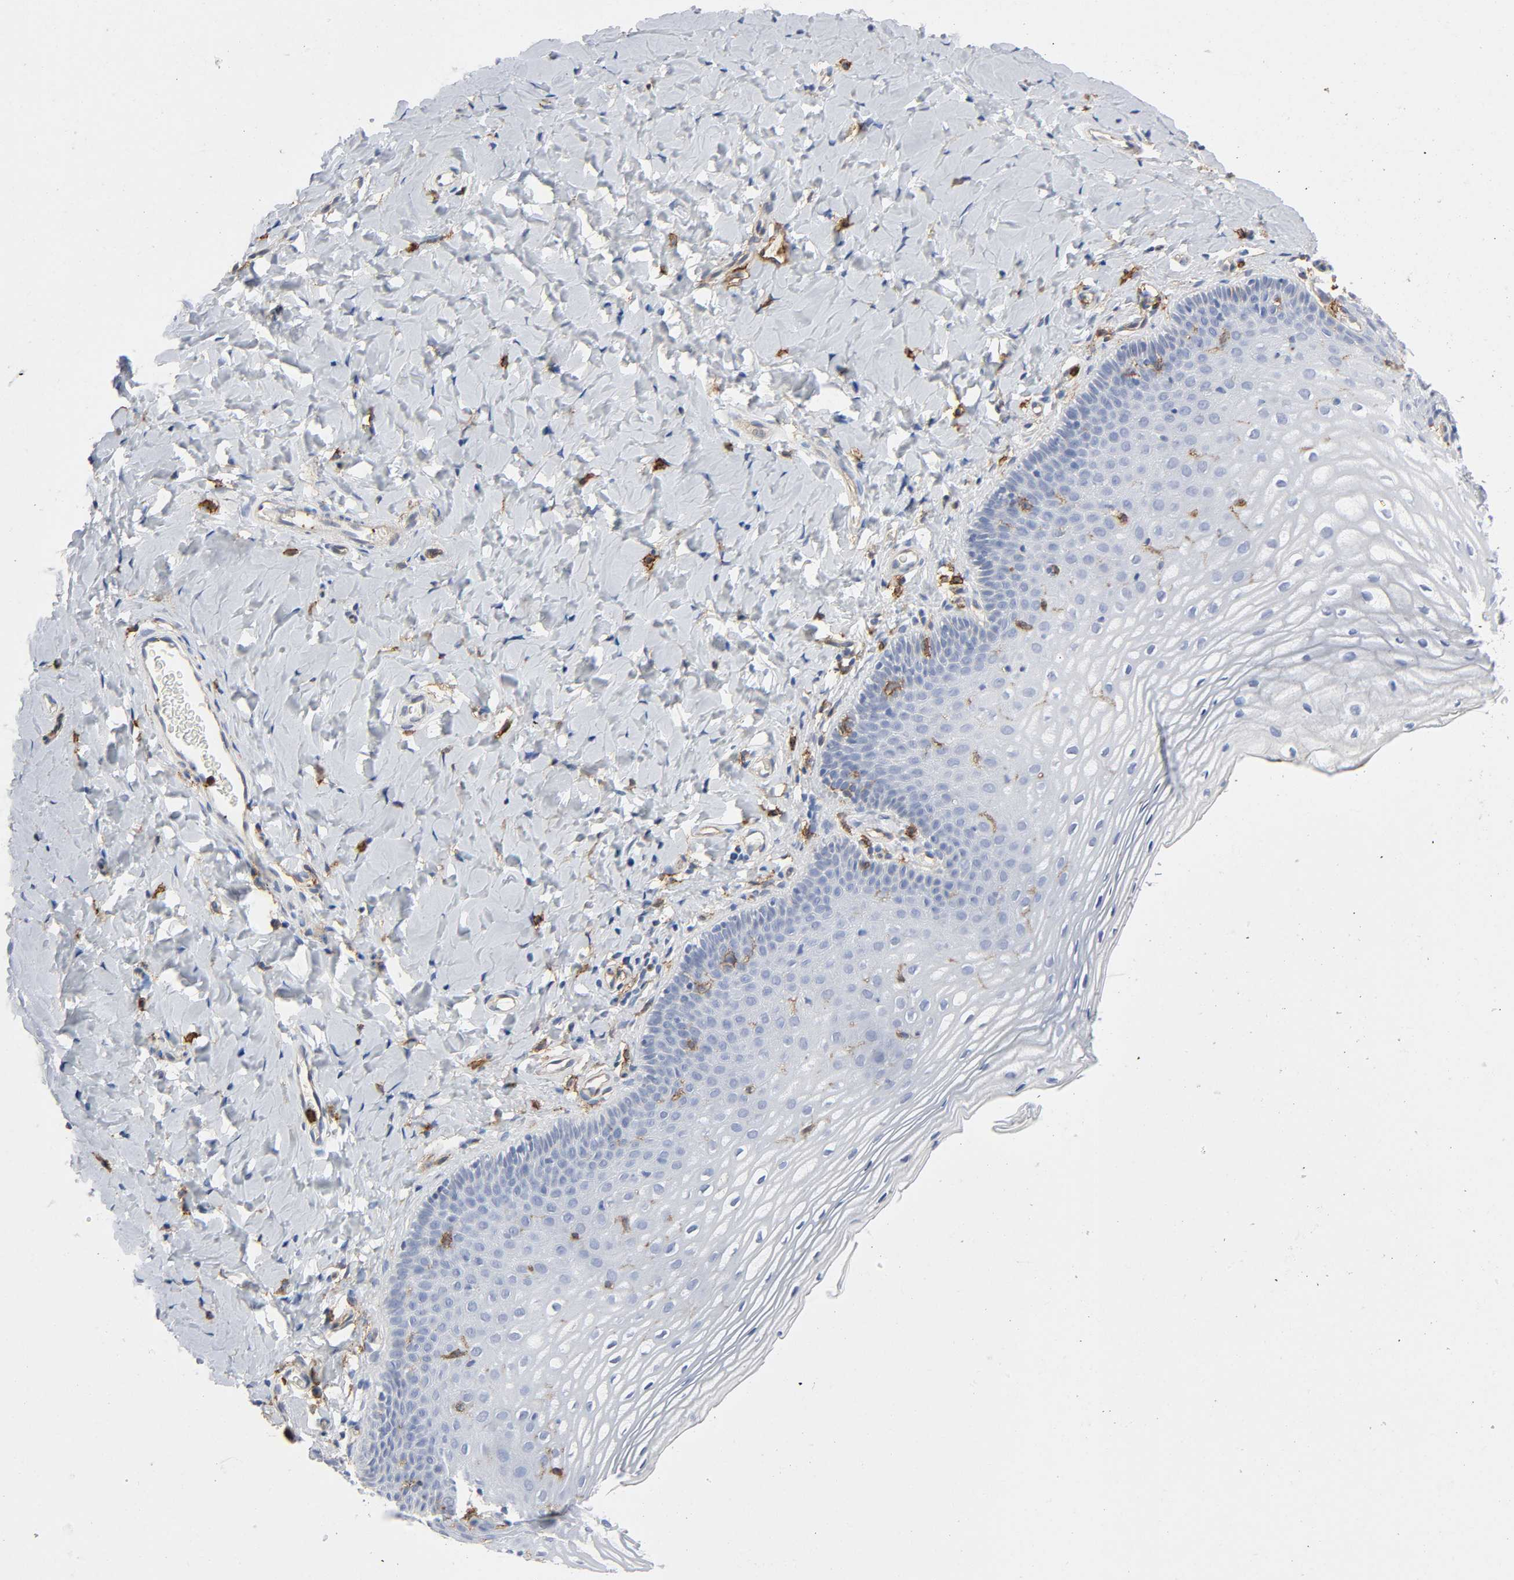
{"staining": {"intensity": "negative", "quantity": "none", "location": "none"}, "tissue": "vagina", "cell_type": "Squamous epithelial cells", "image_type": "normal", "snomed": [{"axis": "morphology", "description": "Normal tissue, NOS"}, {"axis": "topography", "description": "Vagina"}], "caption": "Immunohistochemistry (IHC) of normal vagina demonstrates no positivity in squamous epithelial cells.", "gene": "LYN", "patient": {"sex": "female", "age": 55}}